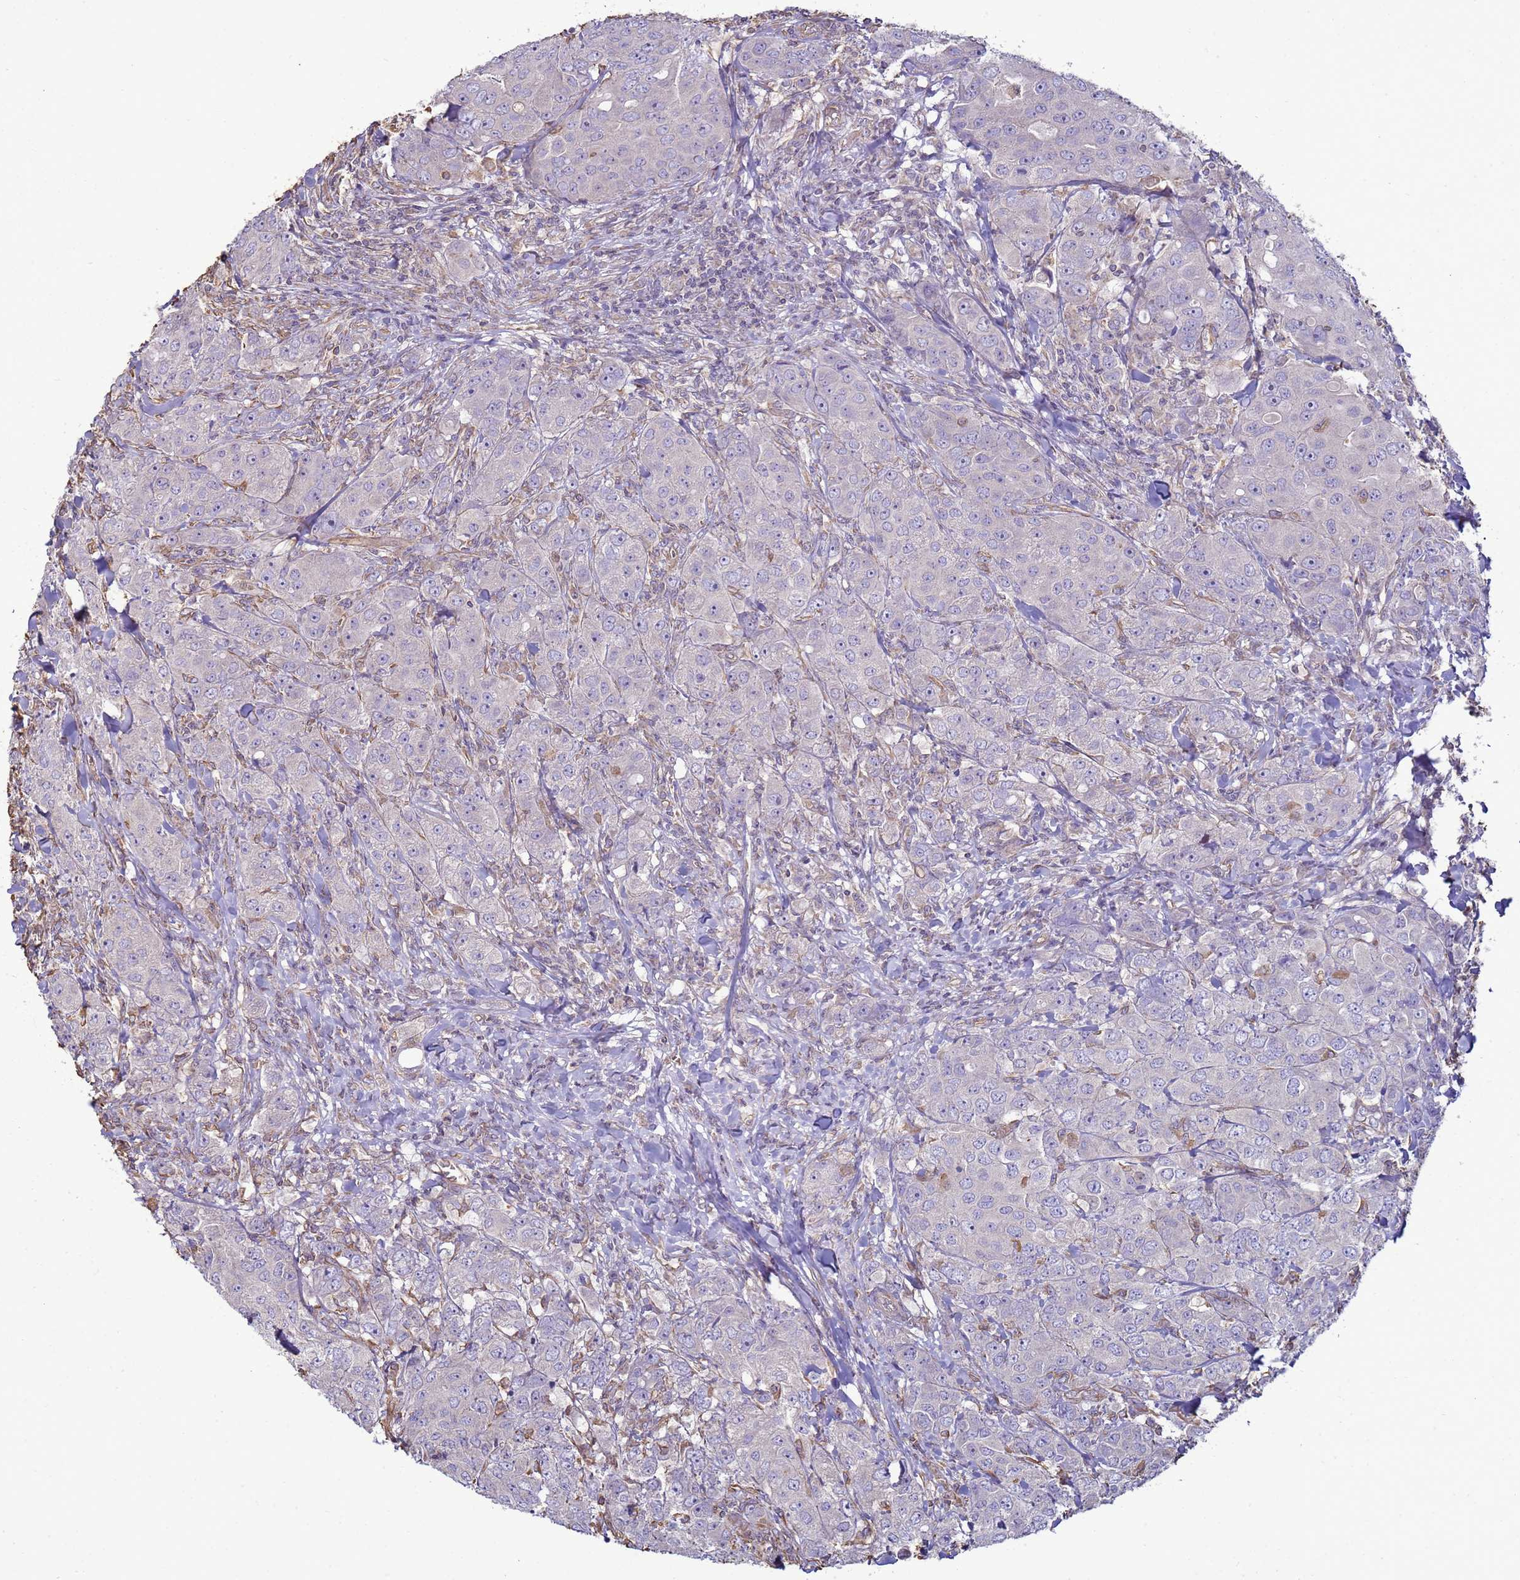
{"staining": {"intensity": "negative", "quantity": "none", "location": "none"}, "tissue": "breast cancer", "cell_type": "Tumor cells", "image_type": "cancer", "snomed": [{"axis": "morphology", "description": "Duct carcinoma"}, {"axis": "topography", "description": "Breast"}], "caption": "This is an immunohistochemistry (IHC) histopathology image of intraductal carcinoma (breast). There is no expression in tumor cells.", "gene": "SGIP1", "patient": {"sex": "female", "age": 43}}